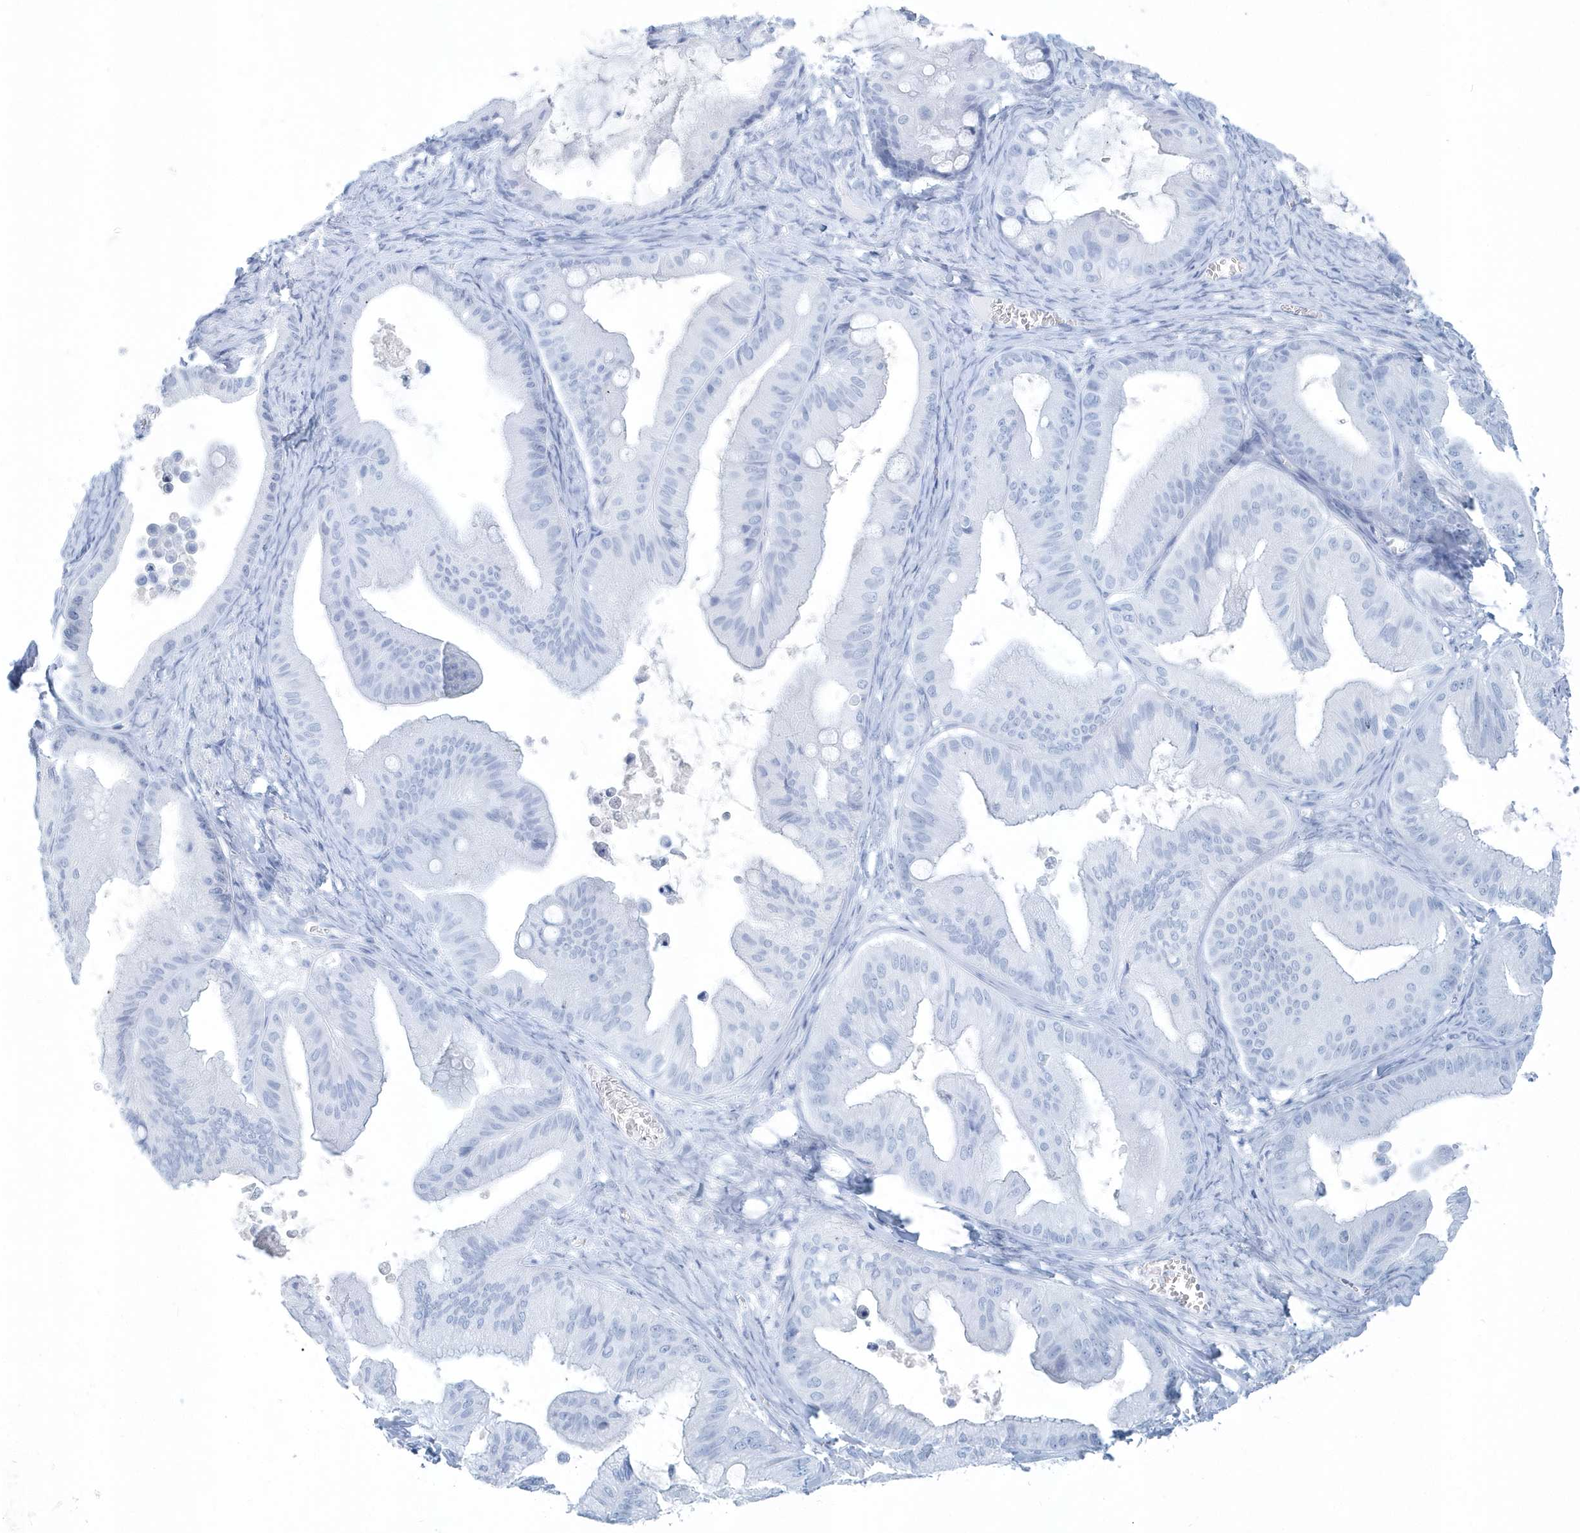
{"staining": {"intensity": "negative", "quantity": "none", "location": "none"}, "tissue": "ovarian cancer", "cell_type": "Tumor cells", "image_type": "cancer", "snomed": [{"axis": "morphology", "description": "Cystadenocarcinoma, mucinous, NOS"}, {"axis": "topography", "description": "Ovary"}], "caption": "Immunohistochemistry micrograph of neoplastic tissue: human ovarian mucinous cystadenocarcinoma stained with DAB reveals no significant protein expression in tumor cells.", "gene": "PTPRO", "patient": {"sex": "female", "age": 71}}